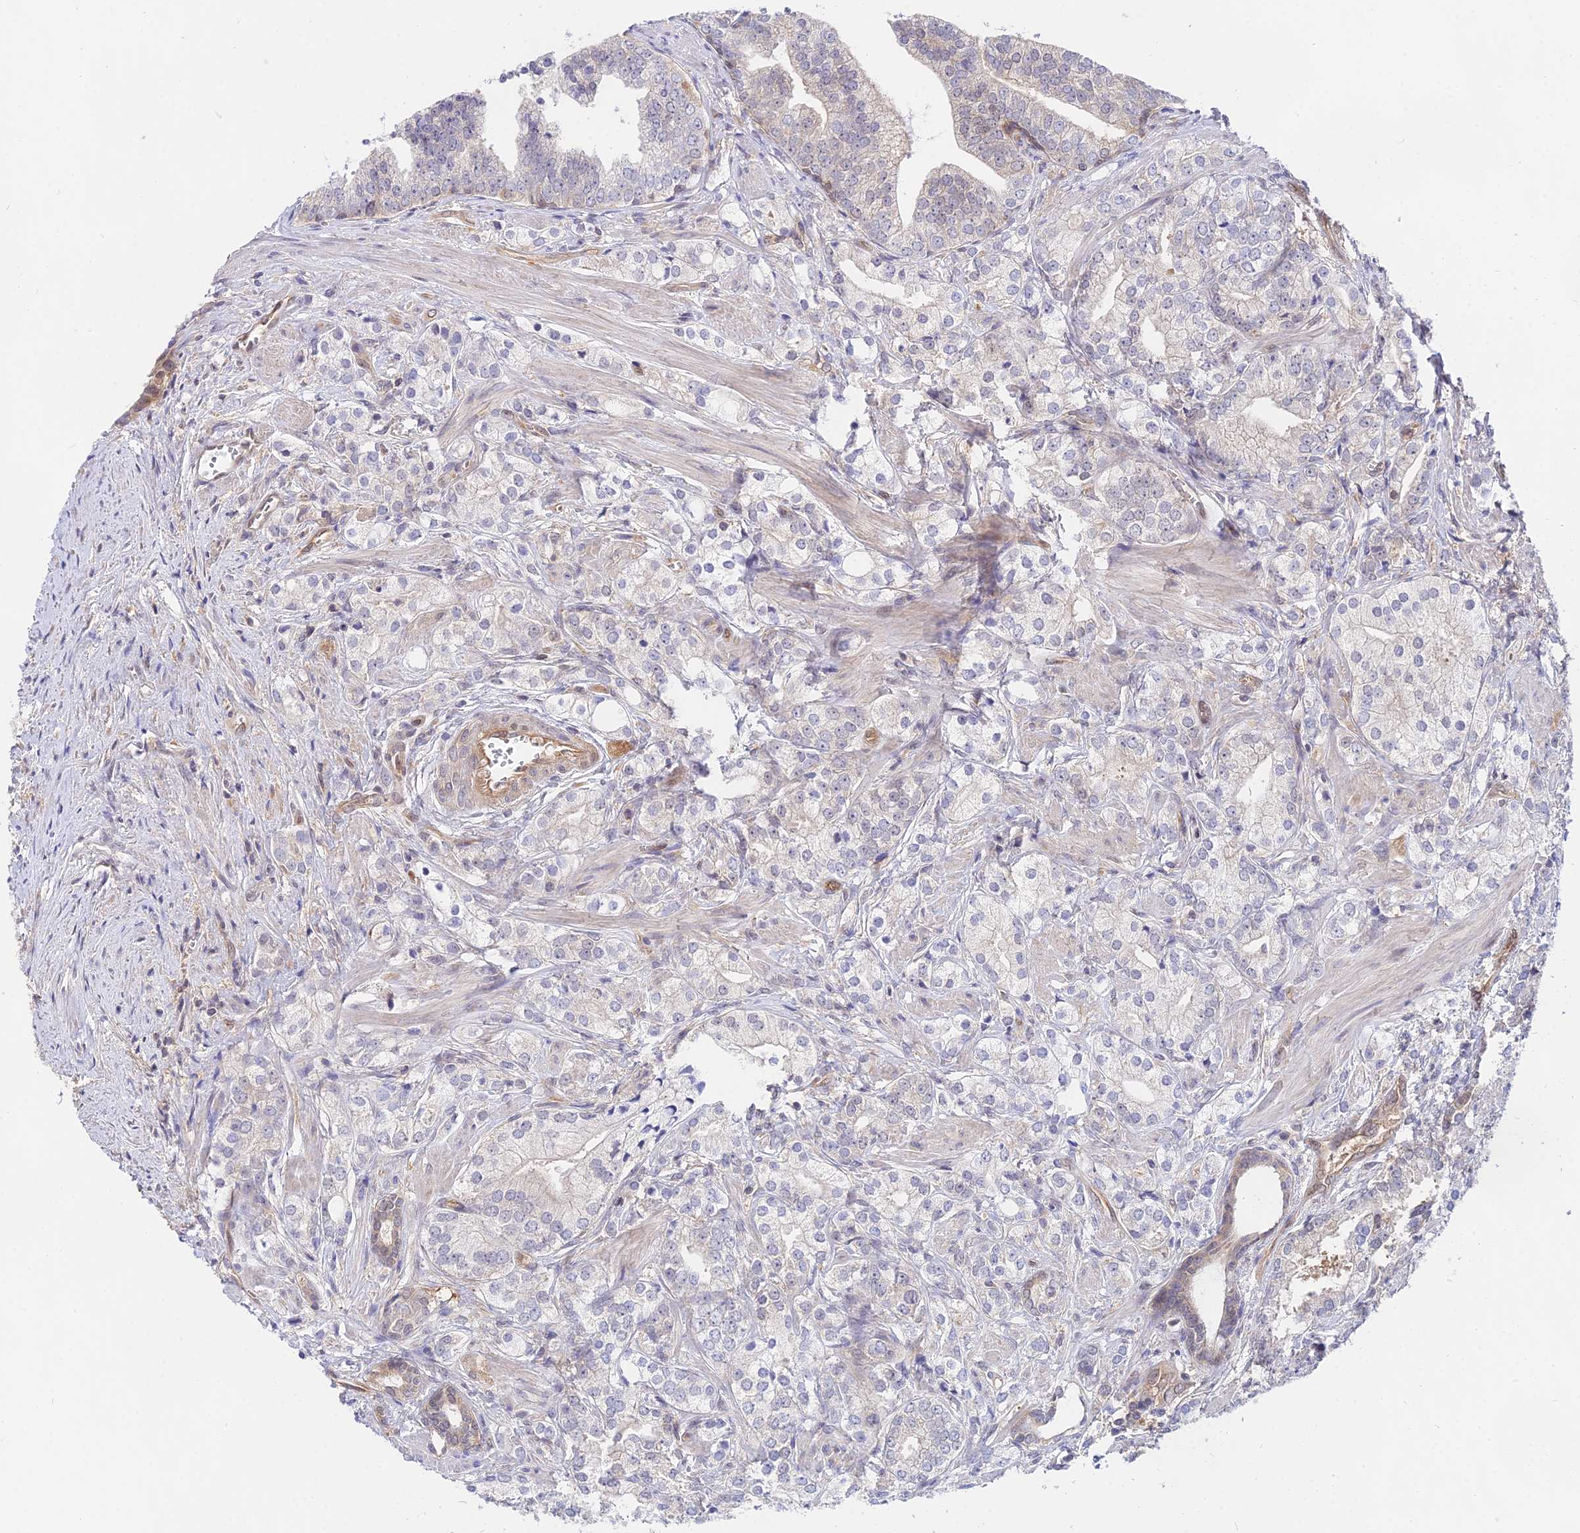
{"staining": {"intensity": "weak", "quantity": "<25%", "location": "cytoplasmic/membranous"}, "tissue": "prostate cancer", "cell_type": "Tumor cells", "image_type": "cancer", "snomed": [{"axis": "morphology", "description": "Adenocarcinoma, High grade"}, {"axis": "topography", "description": "Prostate"}], "caption": "High power microscopy histopathology image of an IHC histopathology image of high-grade adenocarcinoma (prostate), revealing no significant staining in tumor cells. (Stains: DAB immunohistochemistry (IHC) with hematoxylin counter stain, Microscopy: brightfield microscopy at high magnification).", "gene": "PPP2R2C", "patient": {"sex": "male", "age": 50}}